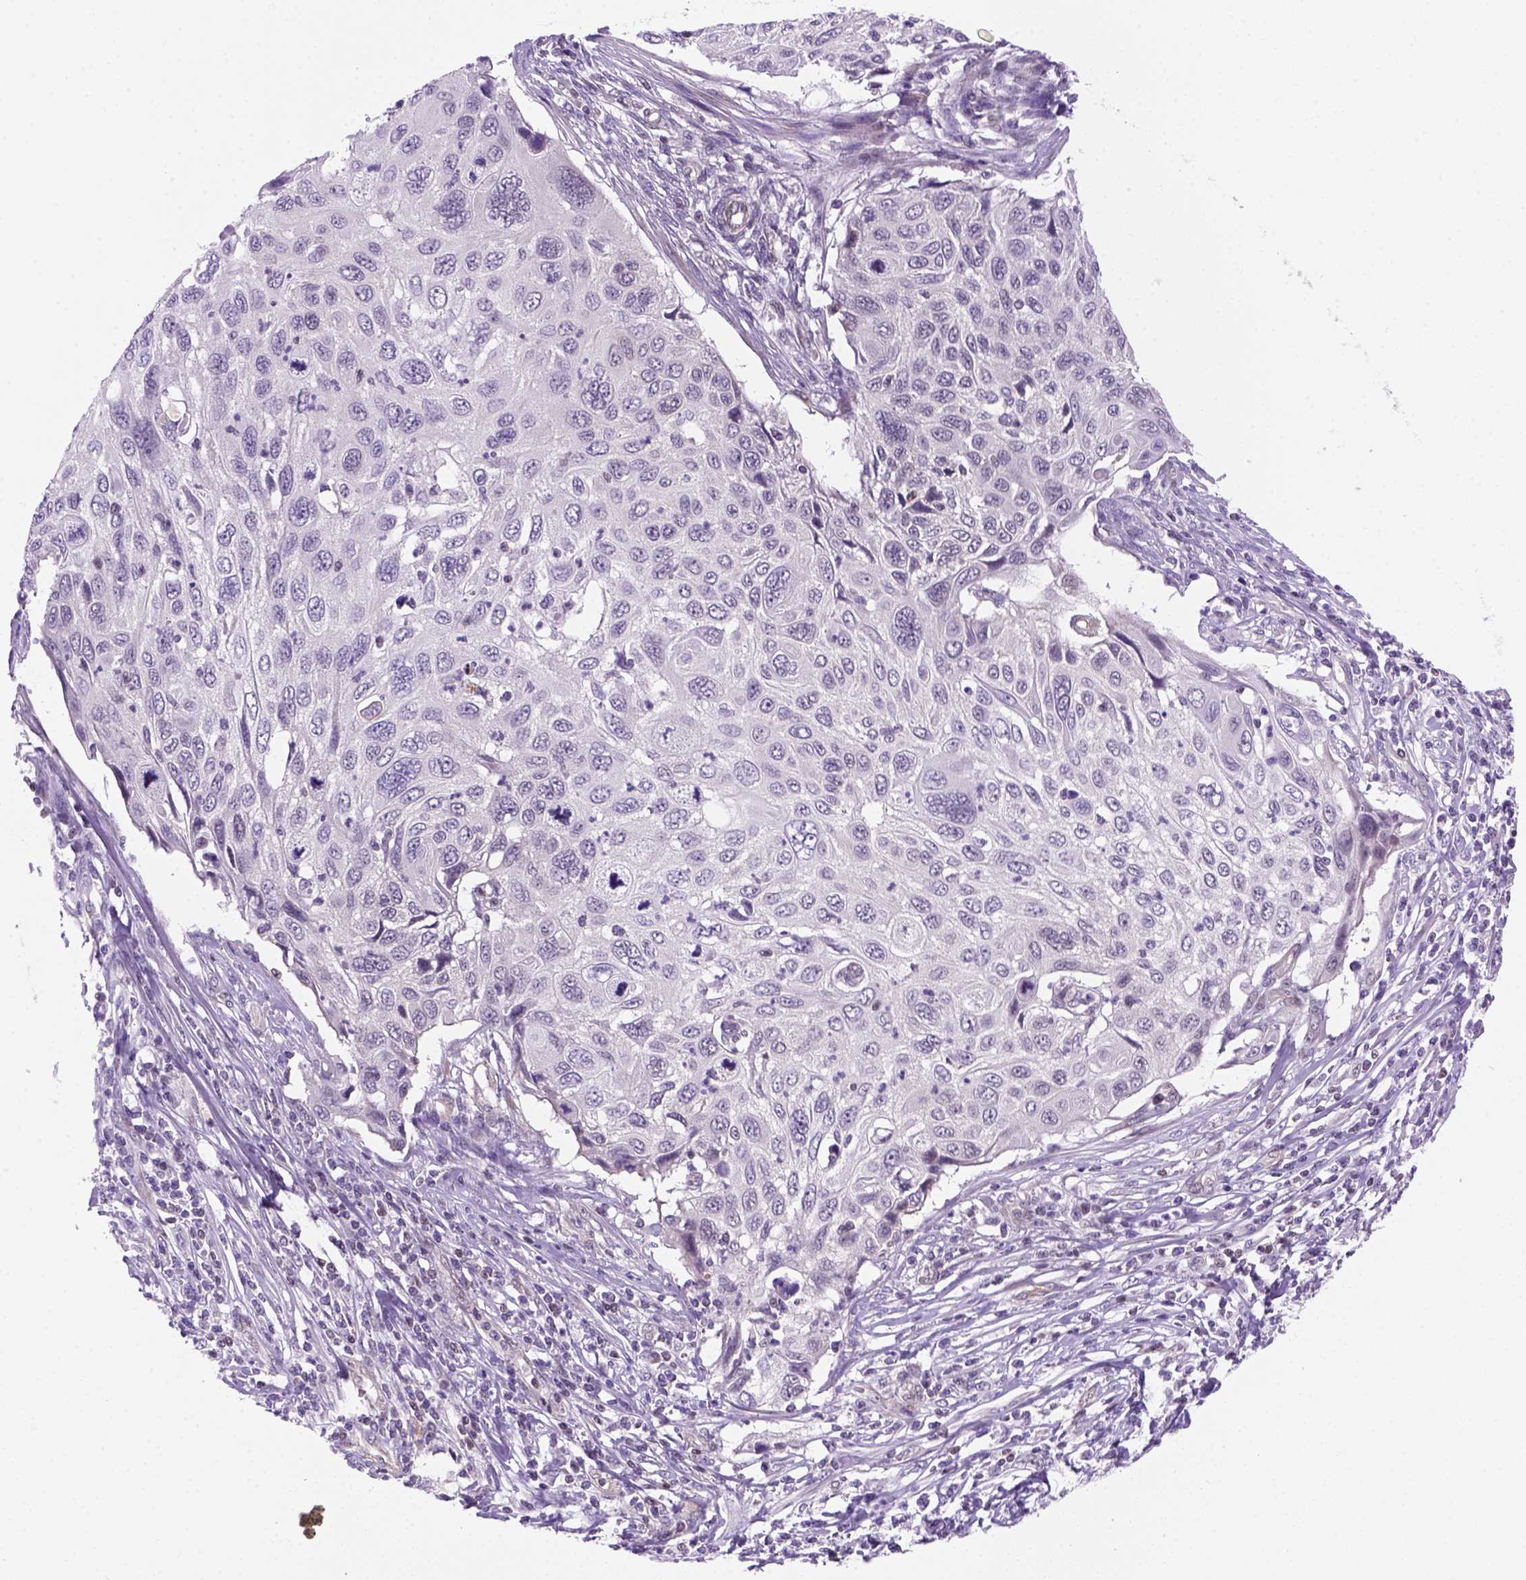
{"staining": {"intensity": "negative", "quantity": "none", "location": "none"}, "tissue": "cervical cancer", "cell_type": "Tumor cells", "image_type": "cancer", "snomed": [{"axis": "morphology", "description": "Squamous cell carcinoma, NOS"}, {"axis": "topography", "description": "Cervix"}], "caption": "Immunohistochemistry (IHC) of cervical cancer (squamous cell carcinoma) exhibits no expression in tumor cells. (Stains: DAB (3,3'-diaminobenzidine) immunohistochemistry with hematoxylin counter stain, Microscopy: brightfield microscopy at high magnification).", "gene": "MGMT", "patient": {"sex": "female", "age": 70}}